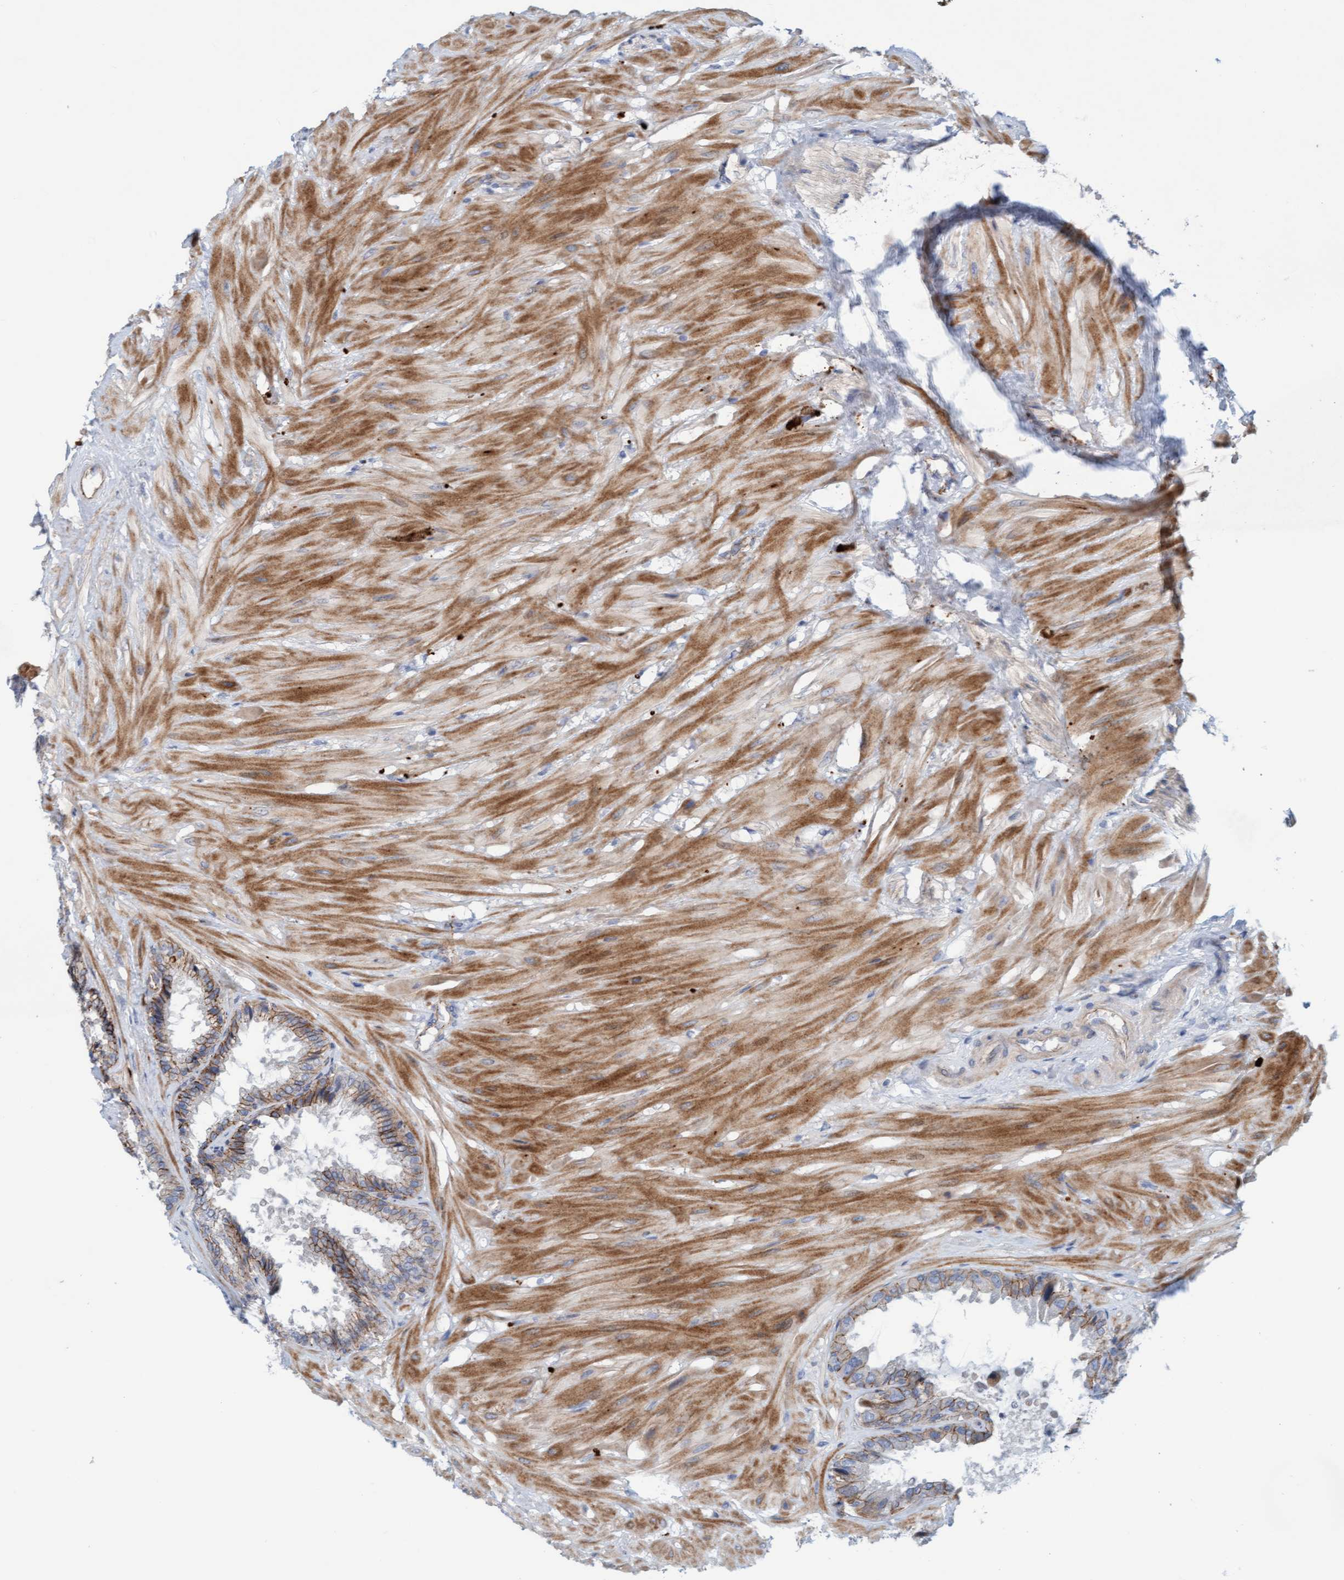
{"staining": {"intensity": "moderate", "quantity": "25%-75%", "location": "cytoplasmic/membranous"}, "tissue": "seminal vesicle", "cell_type": "Glandular cells", "image_type": "normal", "snomed": [{"axis": "morphology", "description": "Normal tissue, NOS"}, {"axis": "topography", "description": "Seminal veicle"}], "caption": "Seminal vesicle stained for a protein reveals moderate cytoplasmic/membranous positivity in glandular cells. The protein of interest is shown in brown color, while the nuclei are stained blue.", "gene": "KRBA2", "patient": {"sex": "male", "age": 46}}